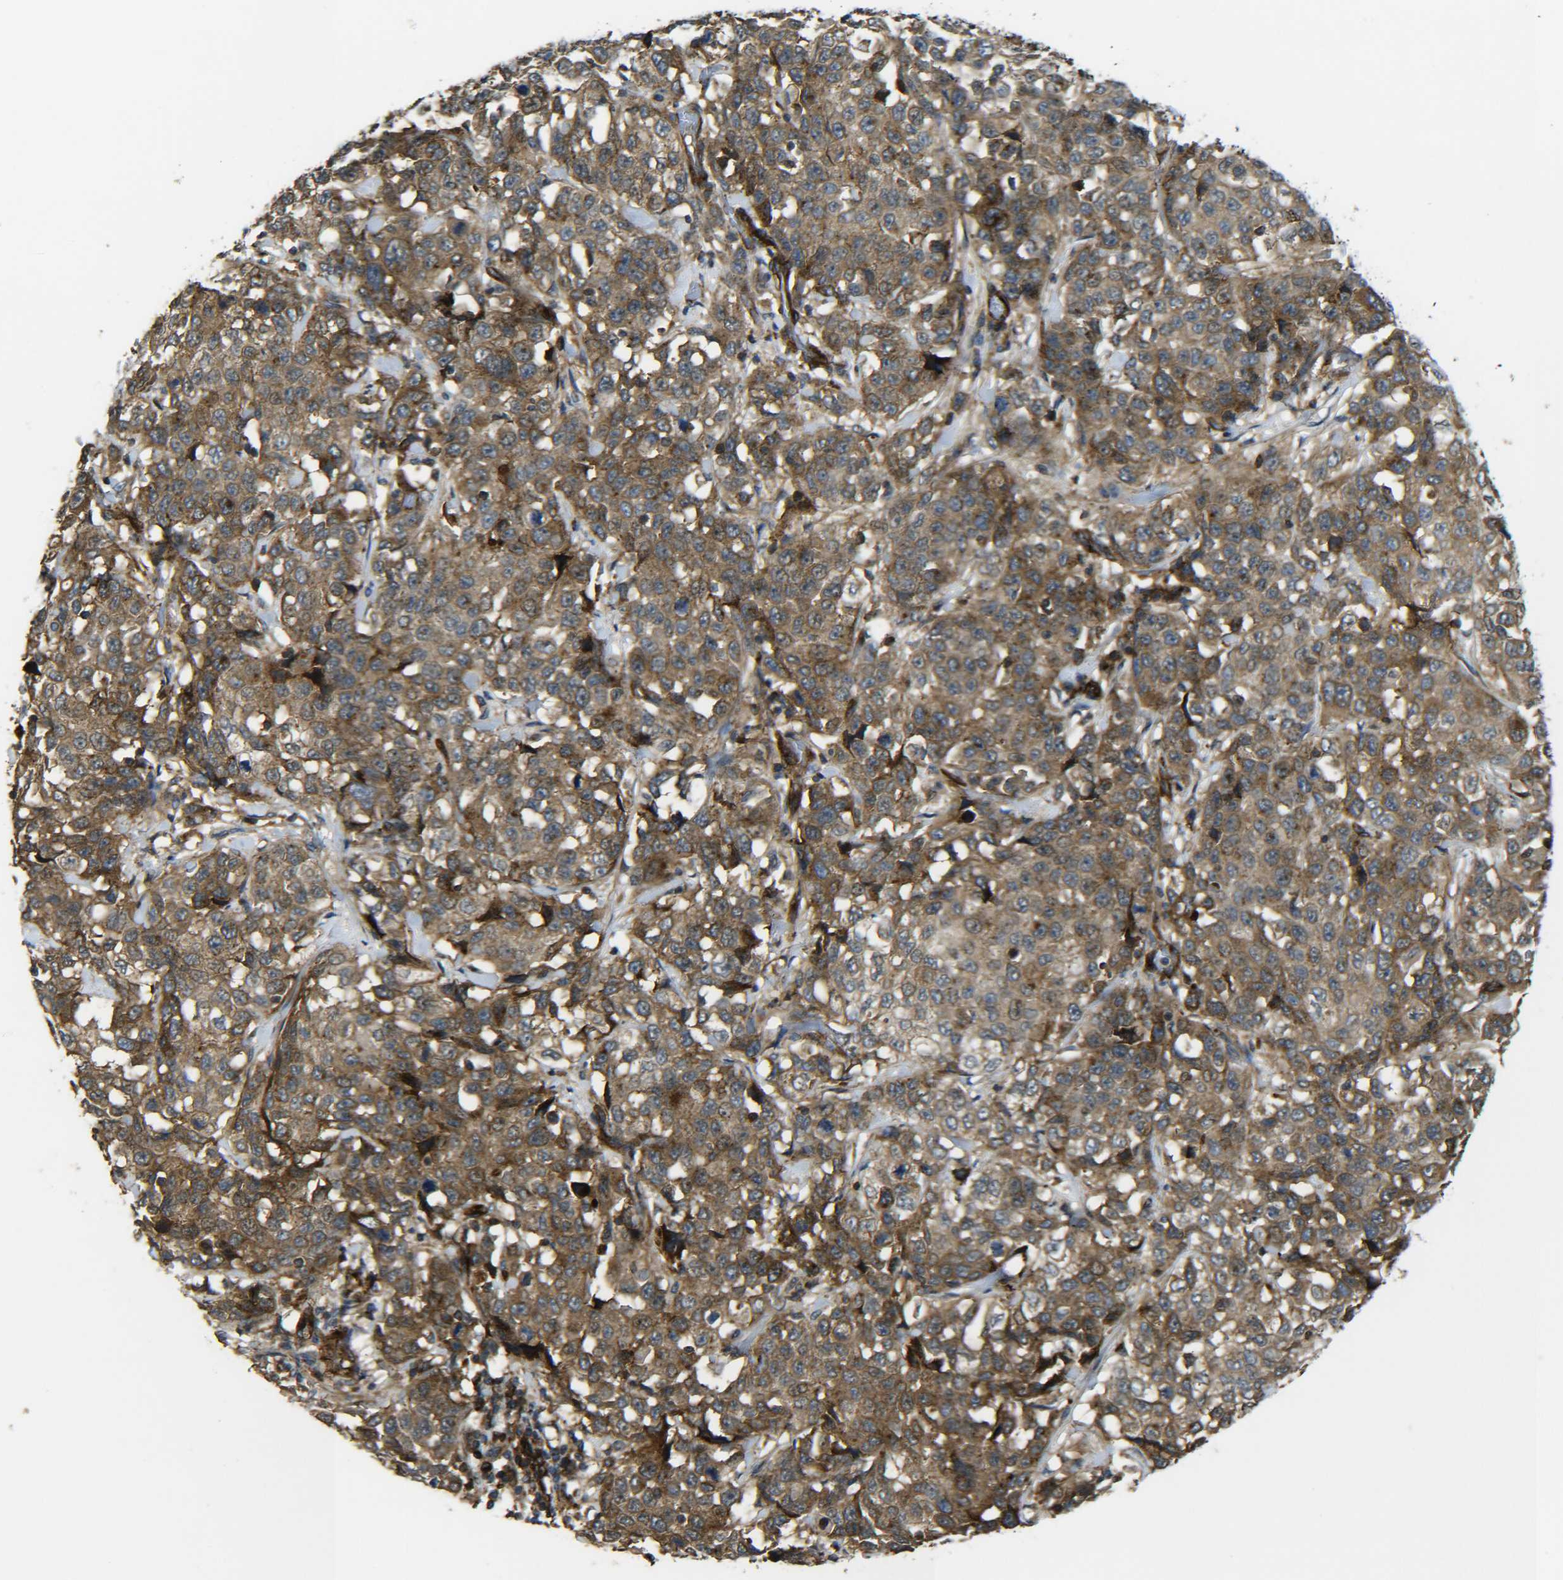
{"staining": {"intensity": "moderate", "quantity": ">75%", "location": "cytoplasmic/membranous"}, "tissue": "stomach cancer", "cell_type": "Tumor cells", "image_type": "cancer", "snomed": [{"axis": "morphology", "description": "Normal tissue, NOS"}, {"axis": "morphology", "description": "Adenocarcinoma, NOS"}, {"axis": "topography", "description": "Stomach"}], "caption": "A high-resolution micrograph shows immunohistochemistry (IHC) staining of adenocarcinoma (stomach), which exhibits moderate cytoplasmic/membranous expression in approximately >75% of tumor cells.", "gene": "ECE1", "patient": {"sex": "male", "age": 48}}